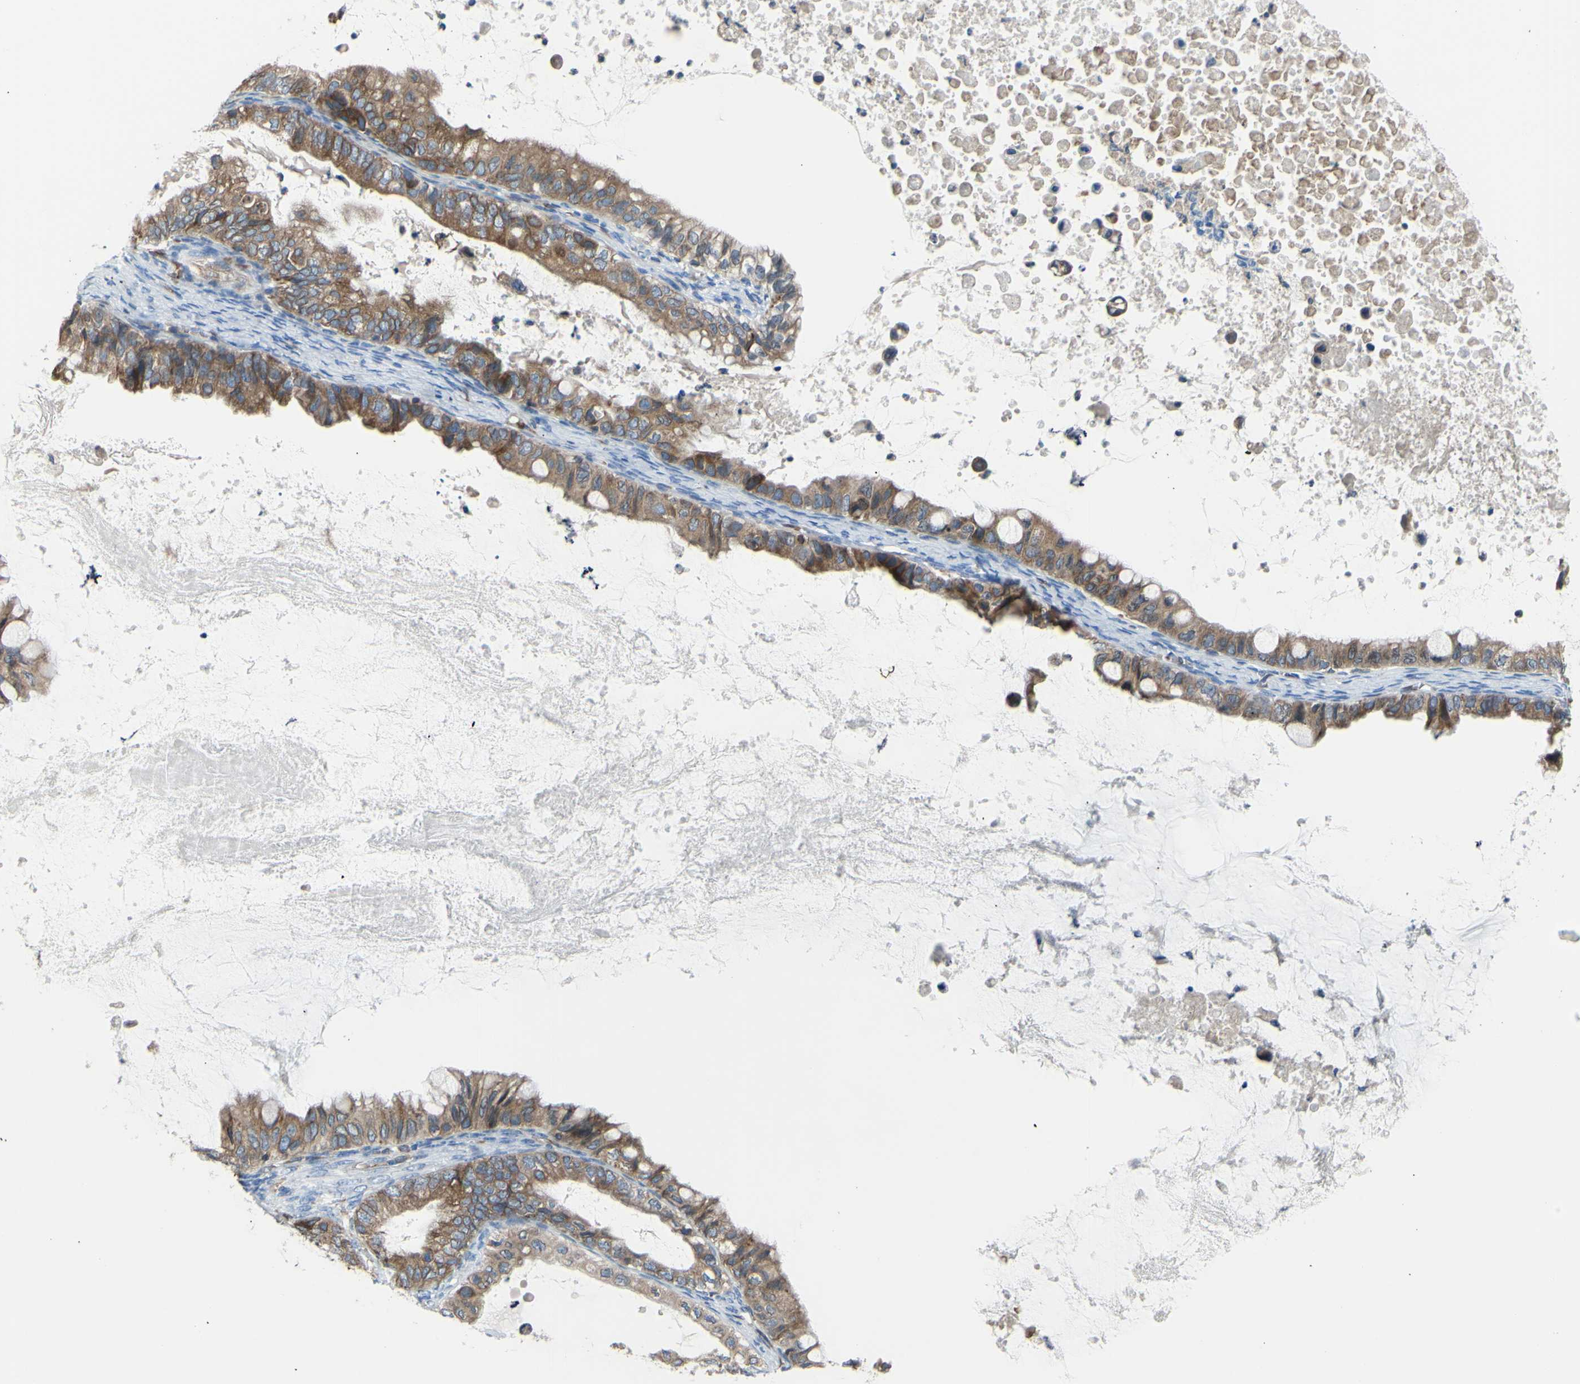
{"staining": {"intensity": "moderate", "quantity": ">75%", "location": "cytoplasmic/membranous"}, "tissue": "ovarian cancer", "cell_type": "Tumor cells", "image_type": "cancer", "snomed": [{"axis": "morphology", "description": "Cystadenocarcinoma, mucinous, NOS"}, {"axis": "topography", "description": "Ovary"}], "caption": "Protein analysis of ovarian cancer tissue reveals moderate cytoplasmic/membranous expression in about >75% of tumor cells.", "gene": "MGST2", "patient": {"sex": "female", "age": 80}}